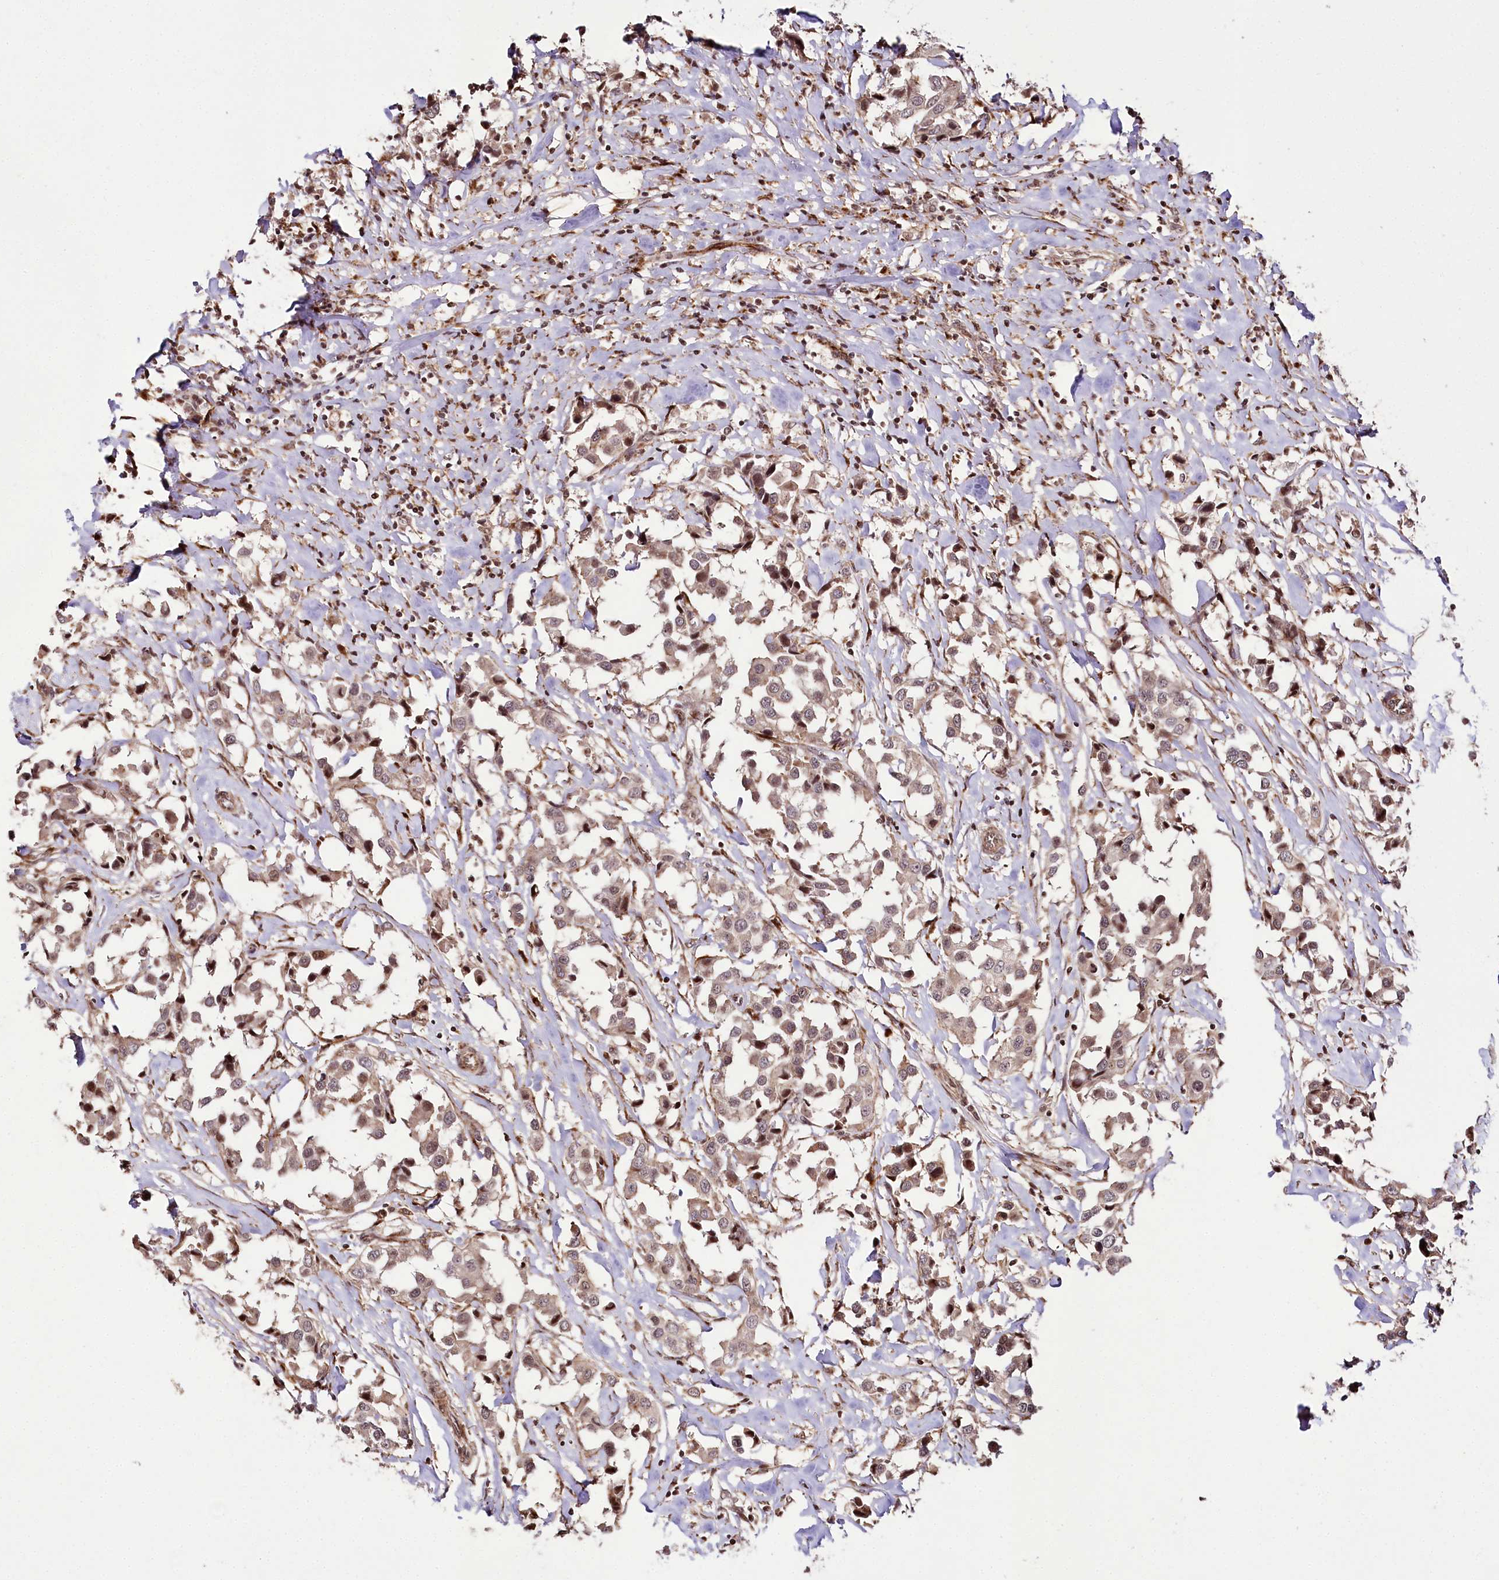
{"staining": {"intensity": "weak", "quantity": ">75%", "location": "cytoplasmic/membranous,nuclear"}, "tissue": "breast cancer", "cell_type": "Tumor cells", "image_type": "cancer", "snomed": [{"axis": "morphology", "description": "Duct carcinoma"}, {"axis": "topography", "description": "Breast"}], "caption": "High-magnification brightfield microscopy of breast cancer stained with DAB (3,3'-diaminobenzidine) (brown) and counterstained with hematoxylin (blue). tumor cells exhibit weak cytoplasmic/membranous and nuclear positivity is present in about>75% of cells.", "gene": "HOXC8", "patient": {"sex": "female", "age": 80}}